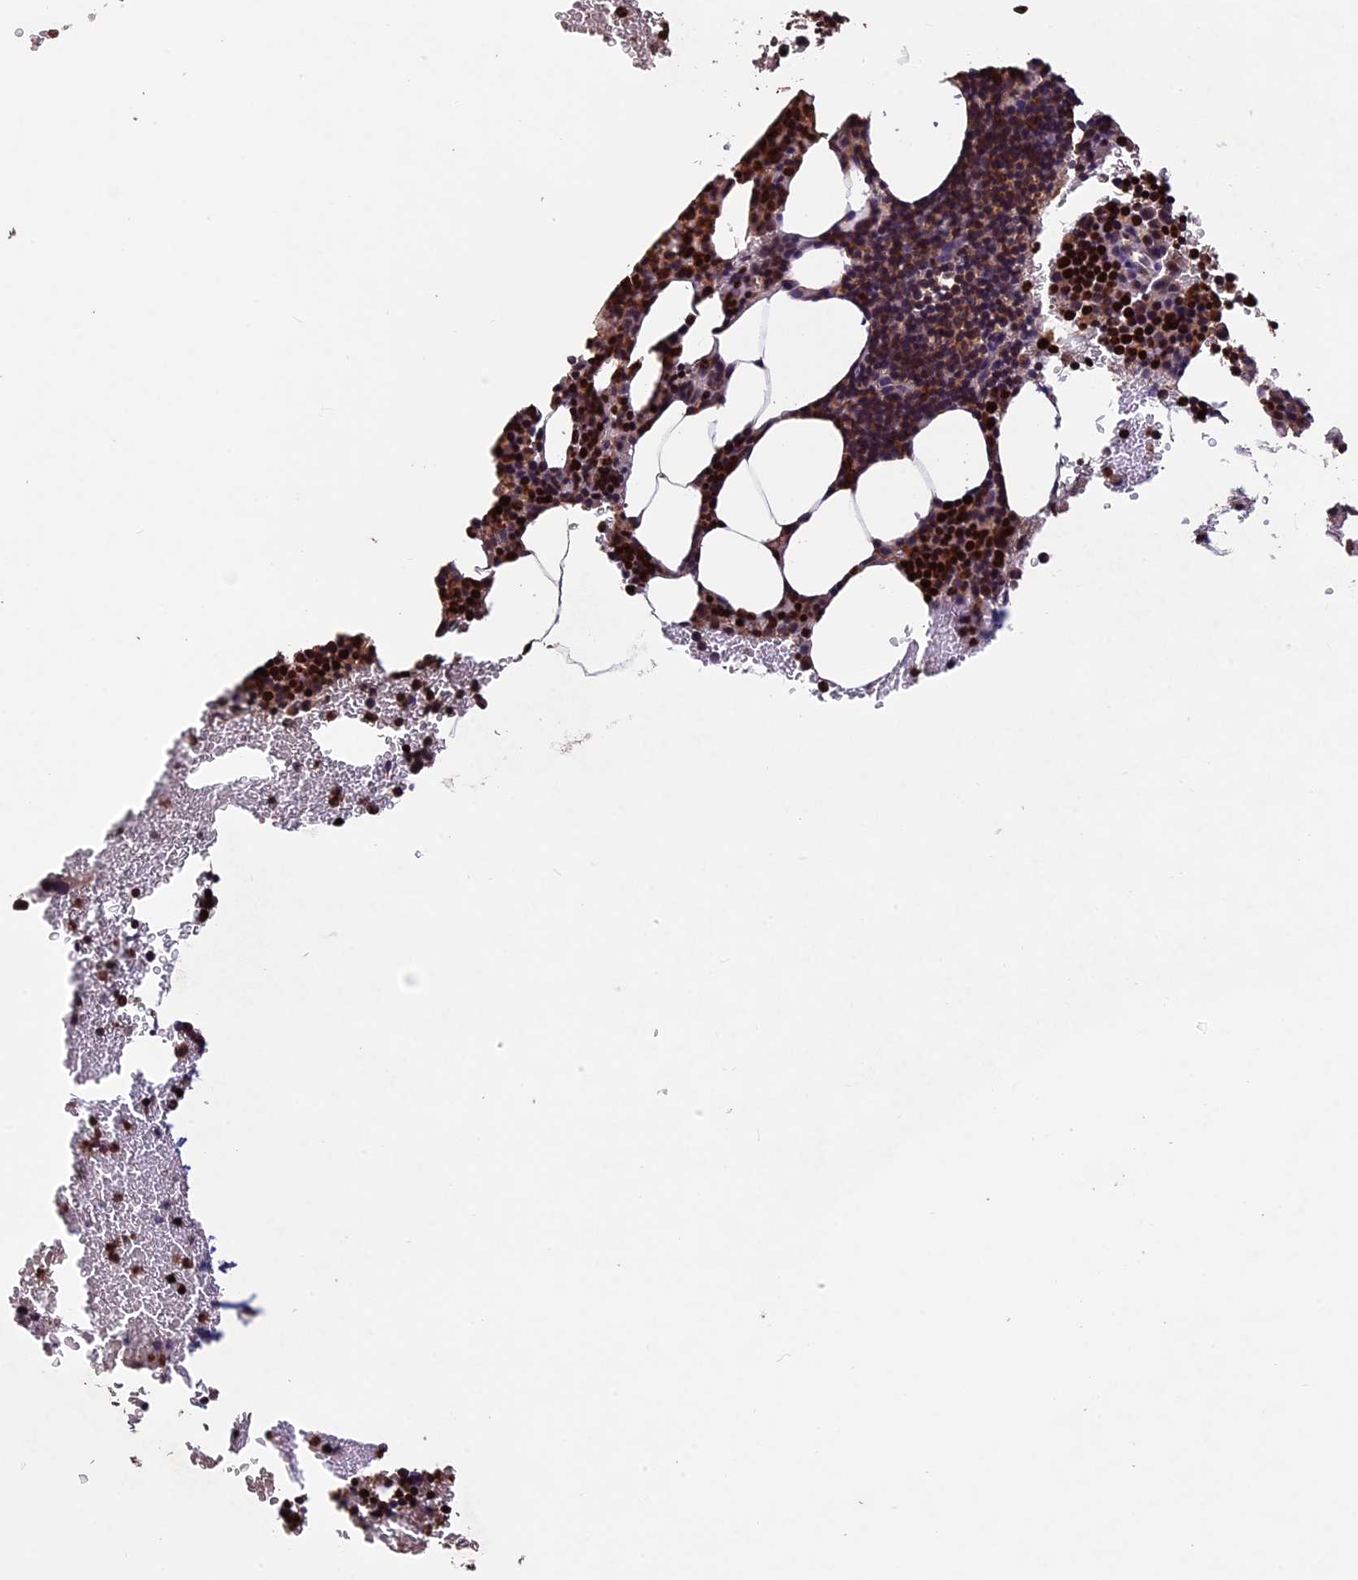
{"staining": {"intensity": "strong", "quantity": ">75%", "location": "cytoplasmic/membranous,nuclear"}, "tissue": "bone marrow", "cell_type": "Hematopoietic cells", "image_type": "normal", "snomed": [{"axis": "morphology", "description": "Normal tissue, NOS"}, {"axis": "topography", "description": "Bone marrow"}], "caption": "The immunohistochemical stain highlights strong cytoplasmic/membranous,nuclear positivity in hematopoietic cells of unremarkable bone marrow. (IHC, brightfield microscopy, high magnification).", "gene": "PKD2L2", "patient": {"sex": "female", "age": 77}}